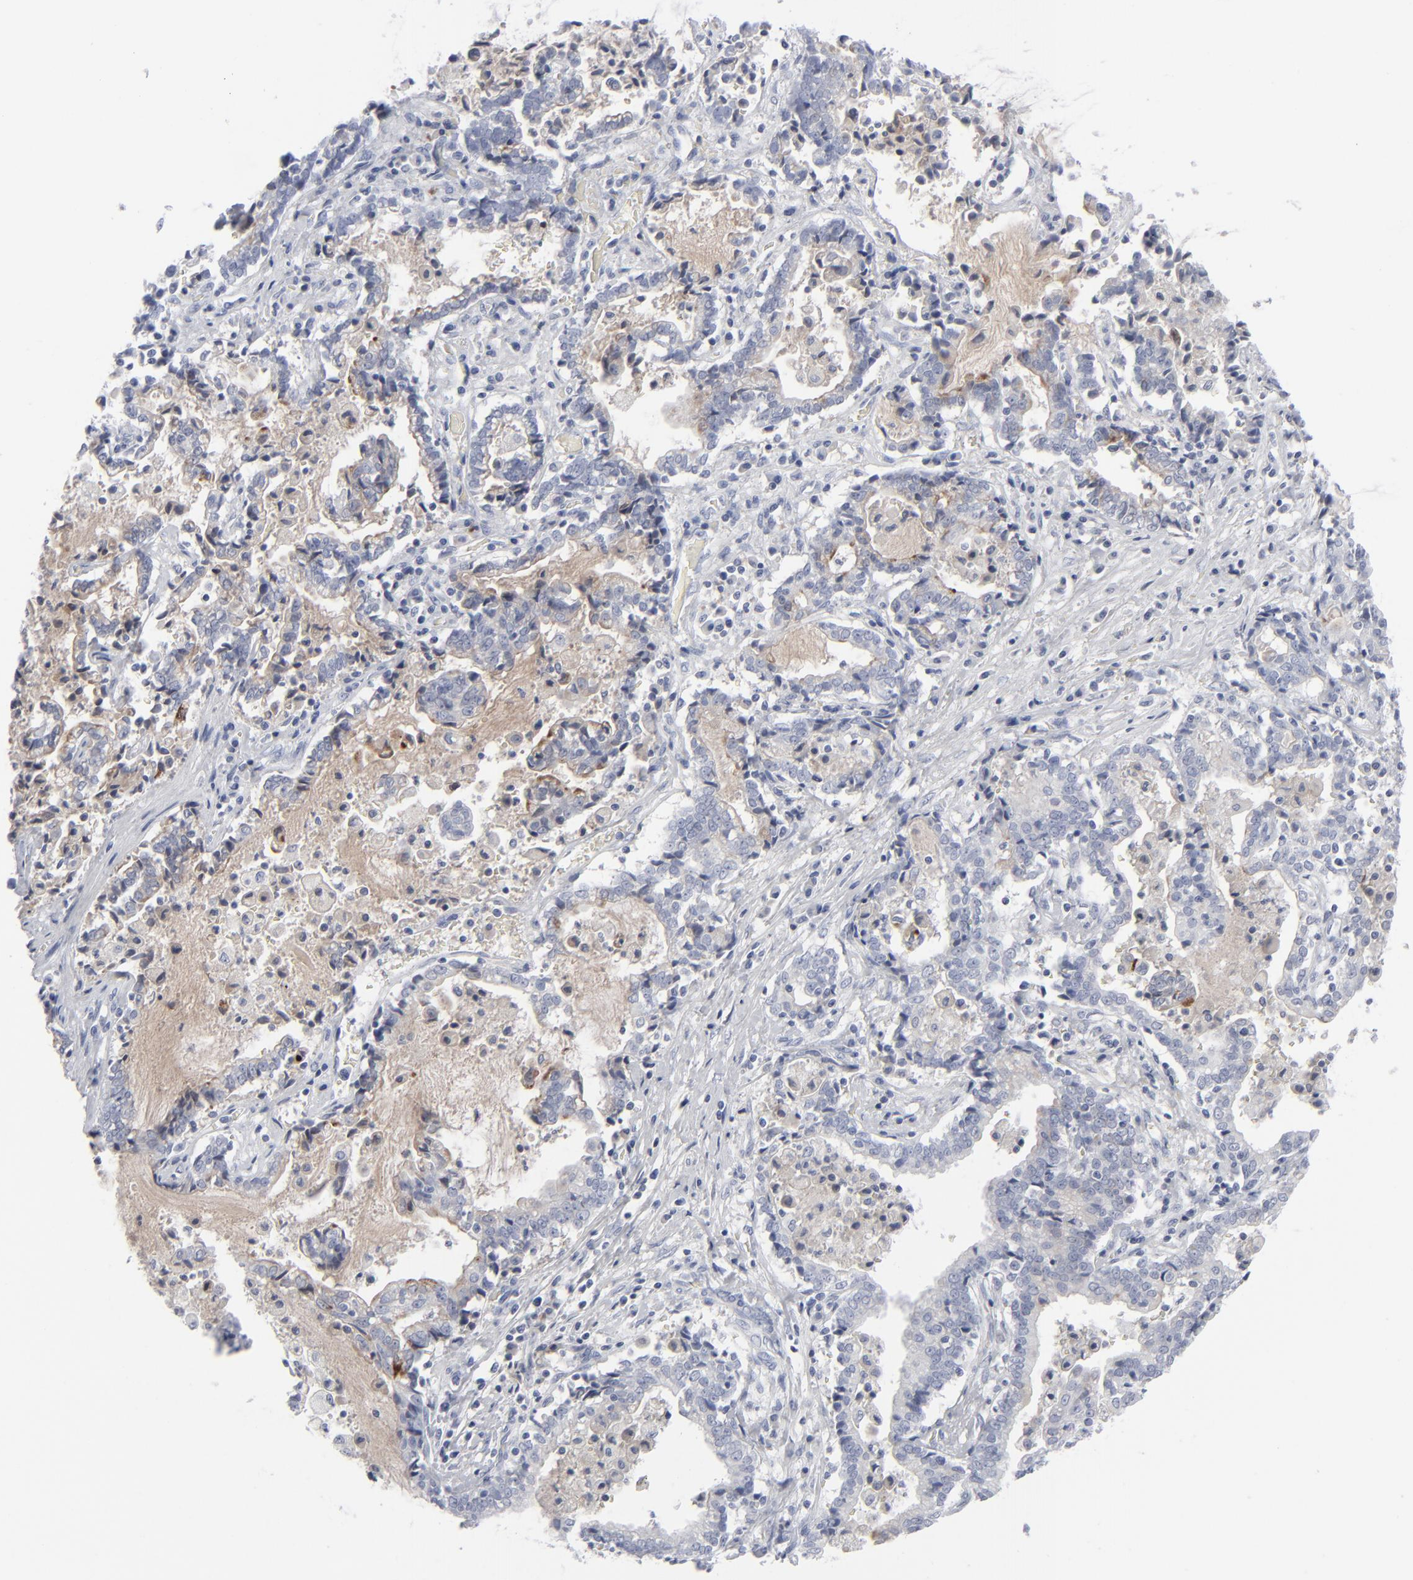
{"staining": {"intensity": "negative", "quantity": "none", "location": "none"}, "tissue": "liver cancer", "cell_type": "Tumor cells", "image_type": "cancer", "snomed": [{"axis": "morphology", "description": "Cholangiocarcinoma"}, {"axis": "topography", "description": "Liver"}], "caption": "High magnification brightfield microscopy of cholangiocarcinoma (liver) stained with DAB (3,3'-diaminobenzidine) (brown) and counterstained with hematoxylin (blue): tumor cells show no significant staining.", "gene": "MSLN", "patient": {"sex": "male", "age": 57}}